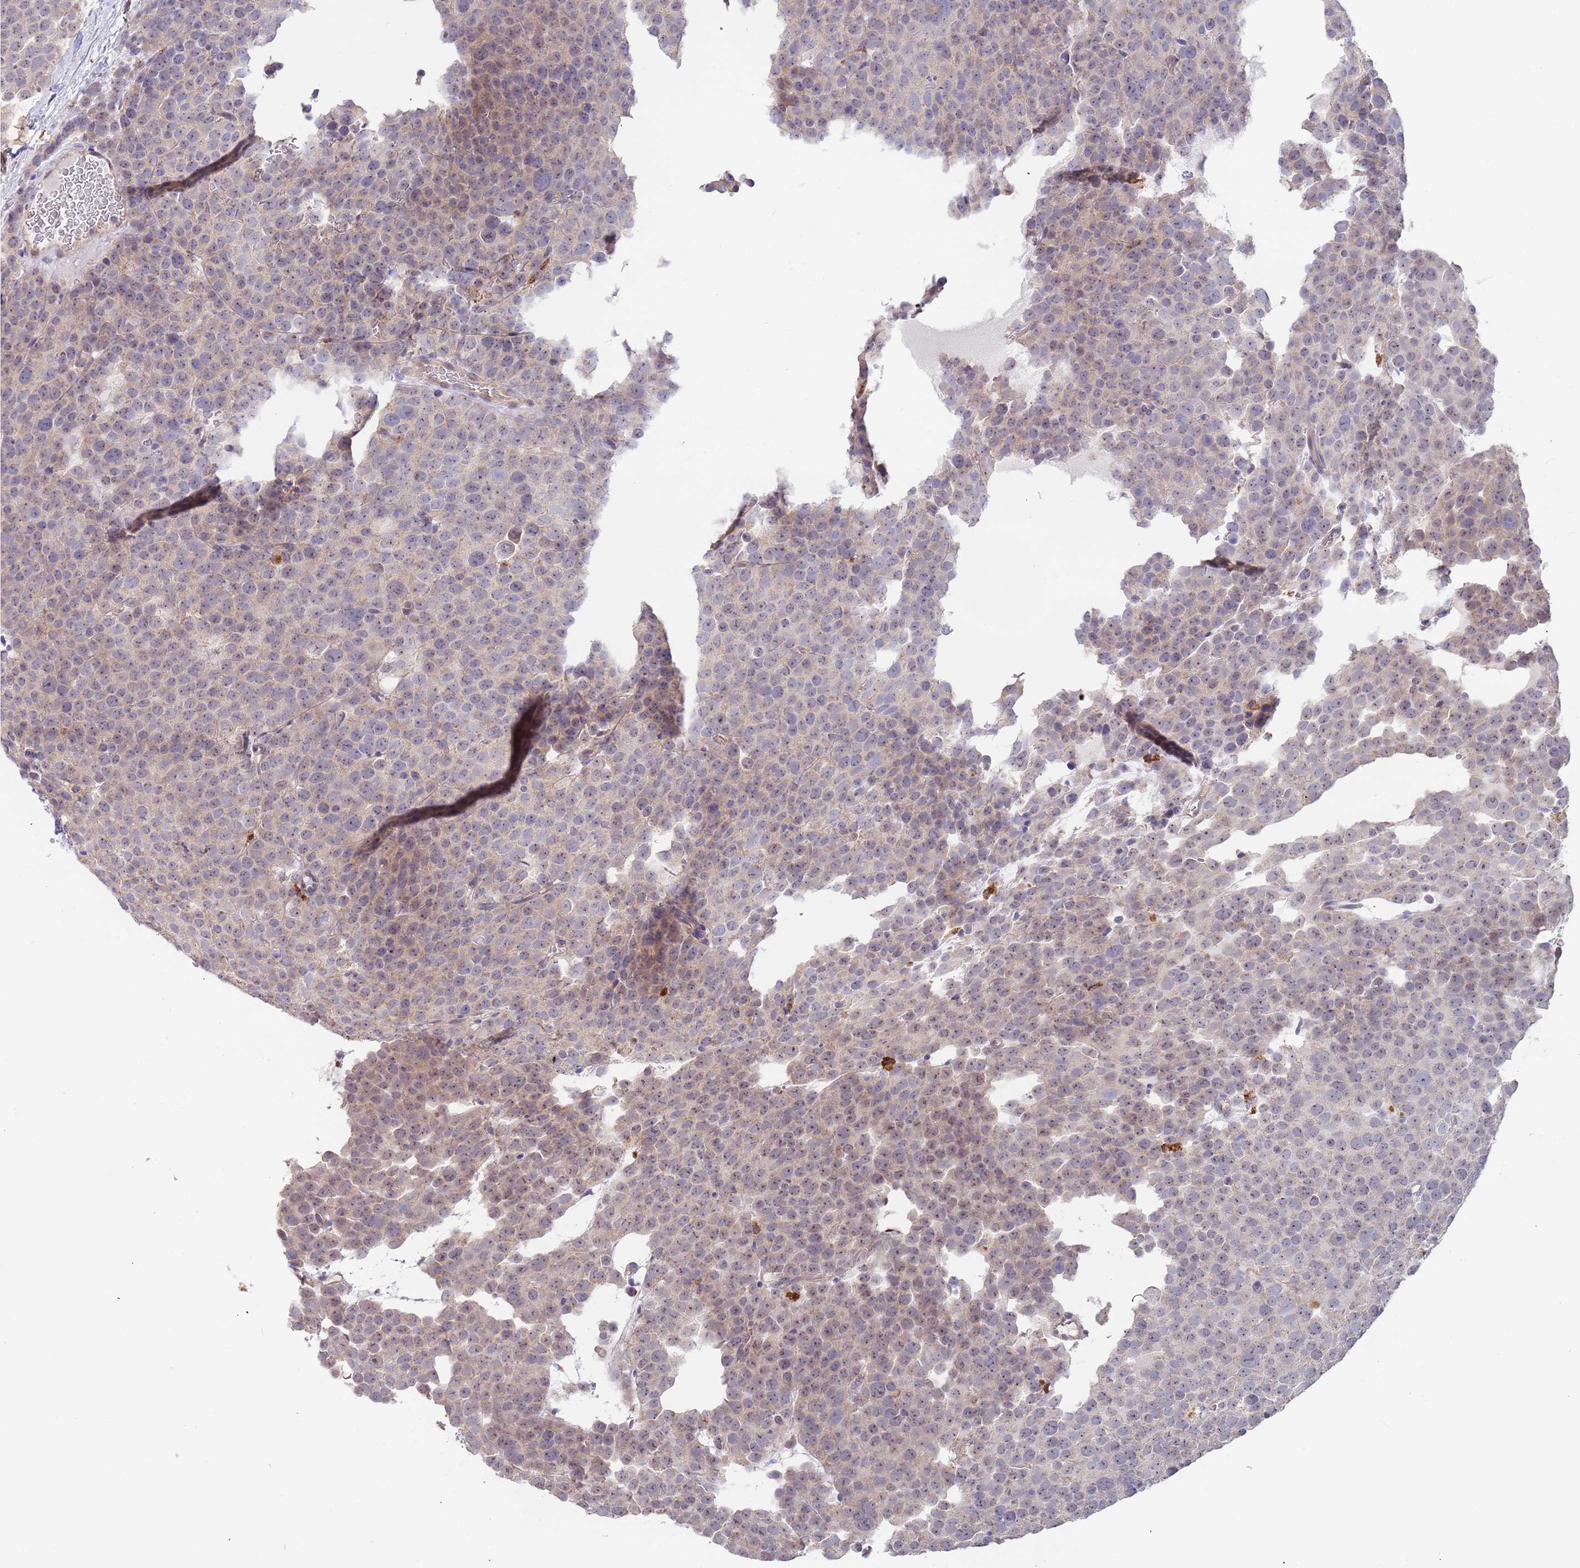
{"staining": {"intensity": "weak", "quantity": "<25%", "location": "nuclear"}, "tissue": "testis cancer", "cell_type": "Tumor cells", "image_type": "cancer", "snomed": [{"axis": "morphology", "description": "Seminoma, NOS"}, {"axis": "topography", "description": "Testis"}], "caption": "Testis cancer (seminoma) stained for a protein using IHC reveals no staining tumor cells.", "gene": "TMEM64", "patient": {"sex": "male", "age": 71}}